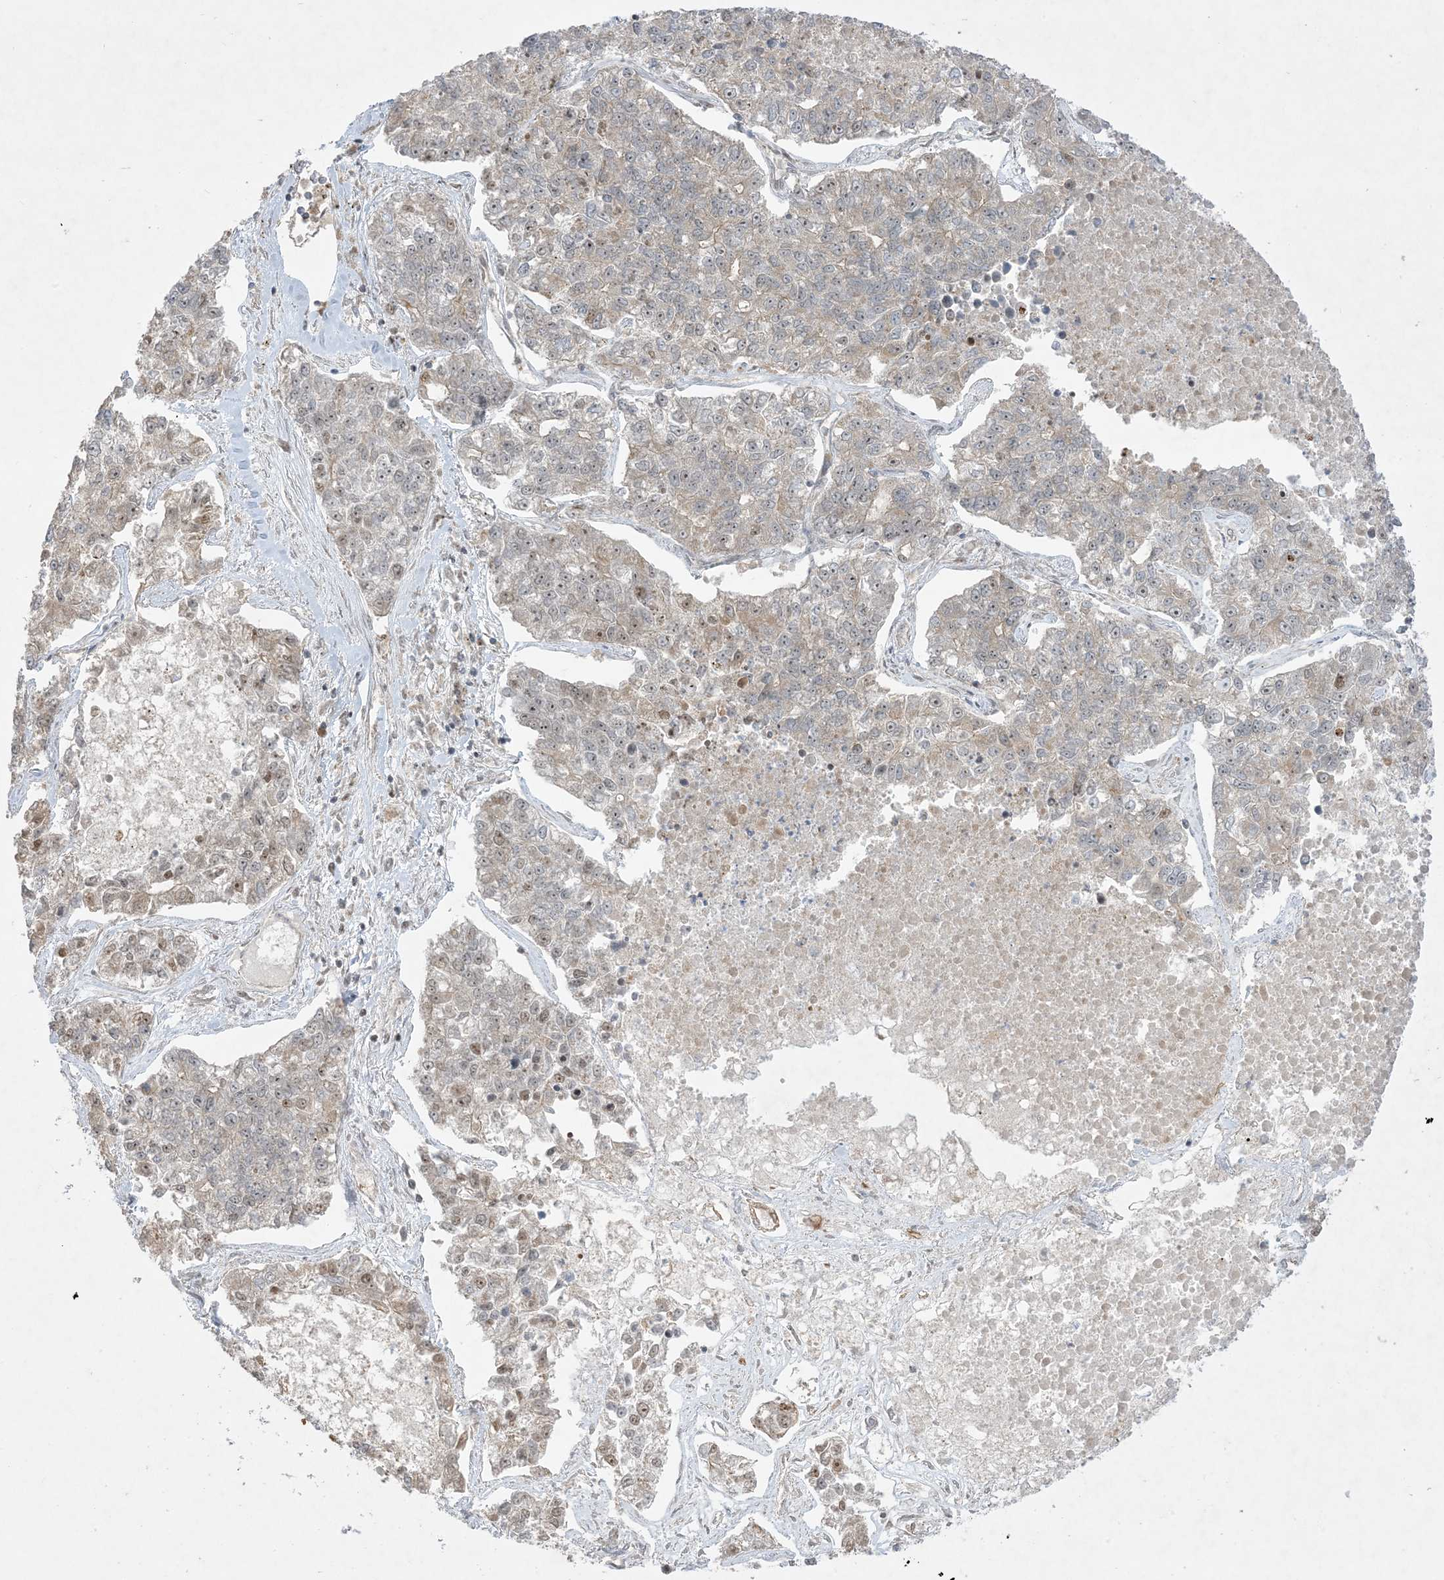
{"staining": {"intensity": "weak", "quantity": "25%-75%", "location": "cytoplasmic/membranous,nuclear"}, "tissue": "lung cancer", "cell_type": "Tumor cells", "image_type": "cancer", "snomed": [{"axis": "morphology", "description": "Adenocarcinoma, NOS"}, {"axis": "topography", "description": "Lung"}], "caption": "Immunohistochemistry (IHC) staining of adenocarcinoma (lung), which shows low levels of weak cytoplasmic/membranous and nuclear expression in approximately 25%-75% of tumor cells indicating weak cytoplasmic/membranous and nuclear protein staining. The staining was performed using DAB (brown) for protein detection and nuclei were counterstained in hematoxylin (blue).", "gene": "SOGA3", "patient": {"sex": "male", "age": 49}}